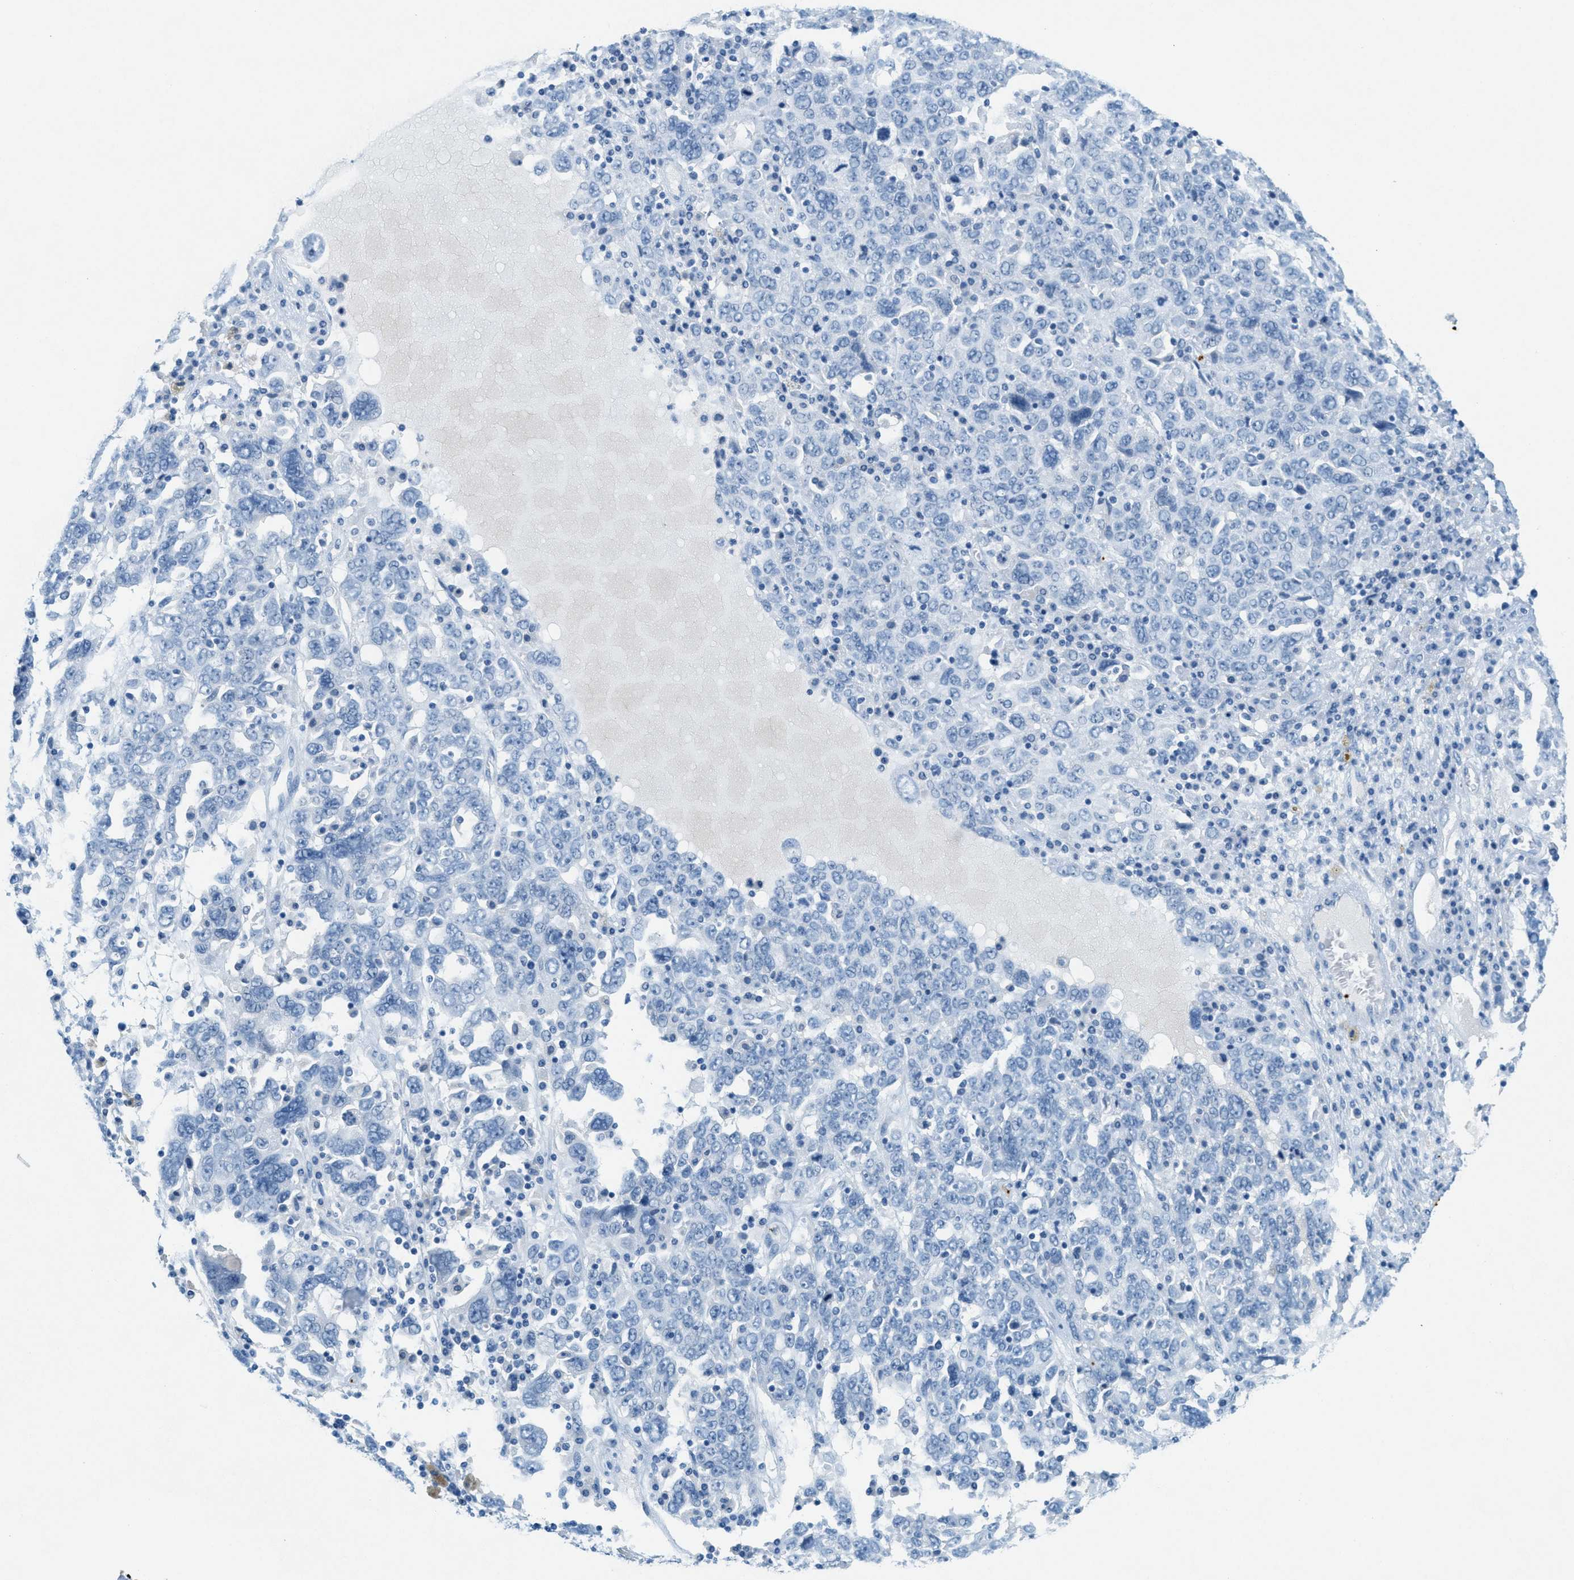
{"staining": {"intensity": "negative", "quantity": "none", "location": "none"}, "tissue": "ovarian cancer", "cell_type": "Tumor cells", "image_type": "cancer", "snomed": [{"axis": "morphology", "description": "Carcinoma, endometroid"}, {"axis": "topography", "description": "Ovary"}], "caption": "This micrograph is of endometroid carcinoma (ovarian) stained with immunohistochemistry to label a protein in brown with the nuclei are counter-stained blue. There is no staining in tumor cells.", "gene": "PPBP", "patient": {"sex": "female", "age": 62}}